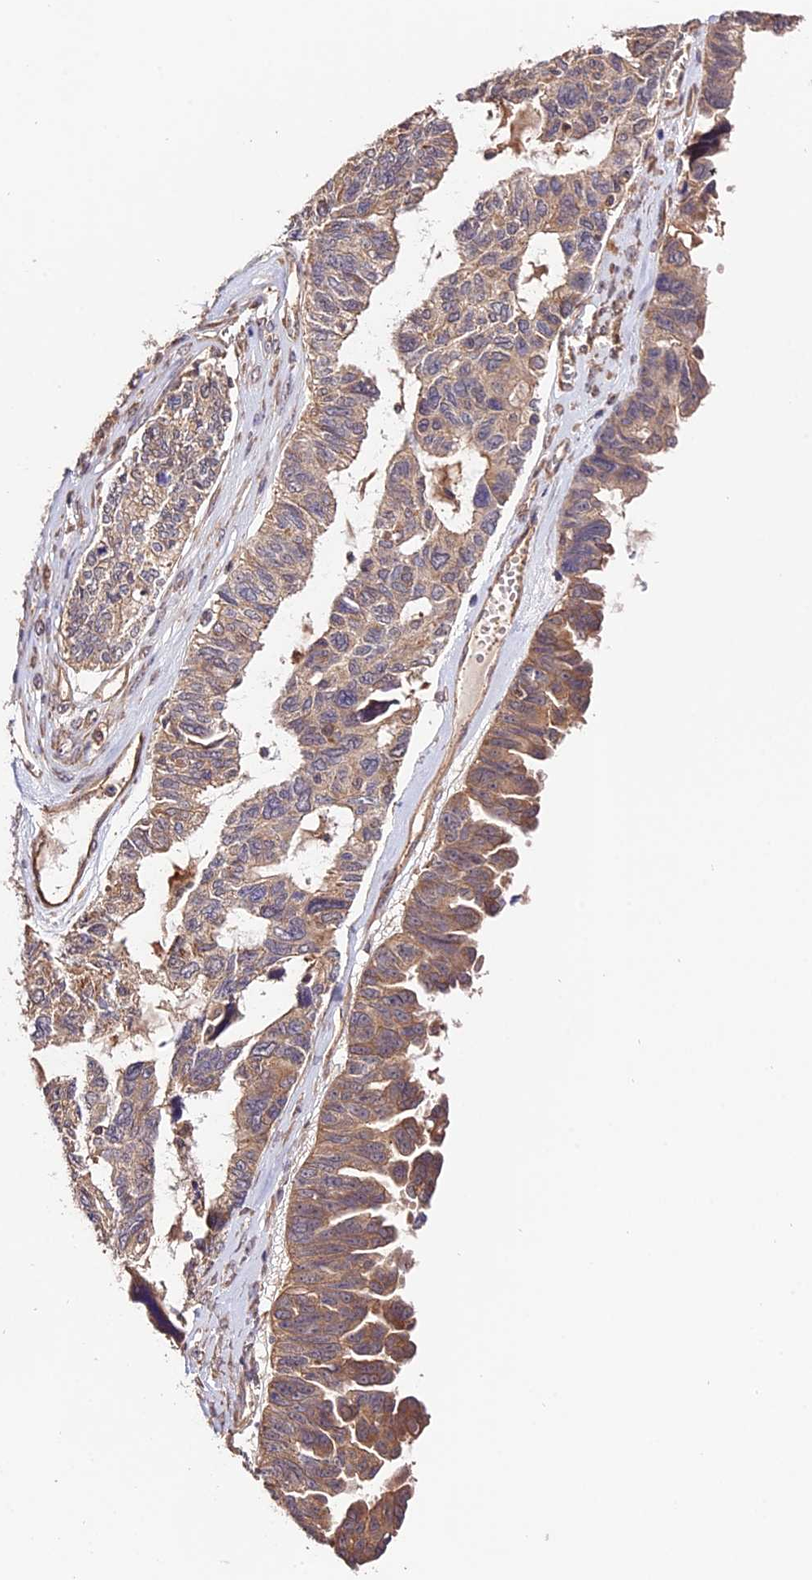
{"staining": {"intensity": "moderate", "quantity": ">75%", "location": "cytoplasmic/membranous"}, "tissue": "ovarian cancer", "cell_type": "Tumor cells", "image_type": "cancer", "snomed": [{"axis": "morphology", "description": "Cystadenocarcinoma, serous, NOS"}, {"axis": "topography", "description": "Ovary"}], "caption": "Ovarian cancer tissue exhibits moderate cytoplasmic/membranous positivity in about >75% of tumor cells The staining is performed using DAB (3,3'-diaminobenzidine) brown chromogen to label protein expression. The nuclei are counter-stained blue using hematoxylin.", "gene": "CES3", "patient": {"sex": "female", "age": 79}}